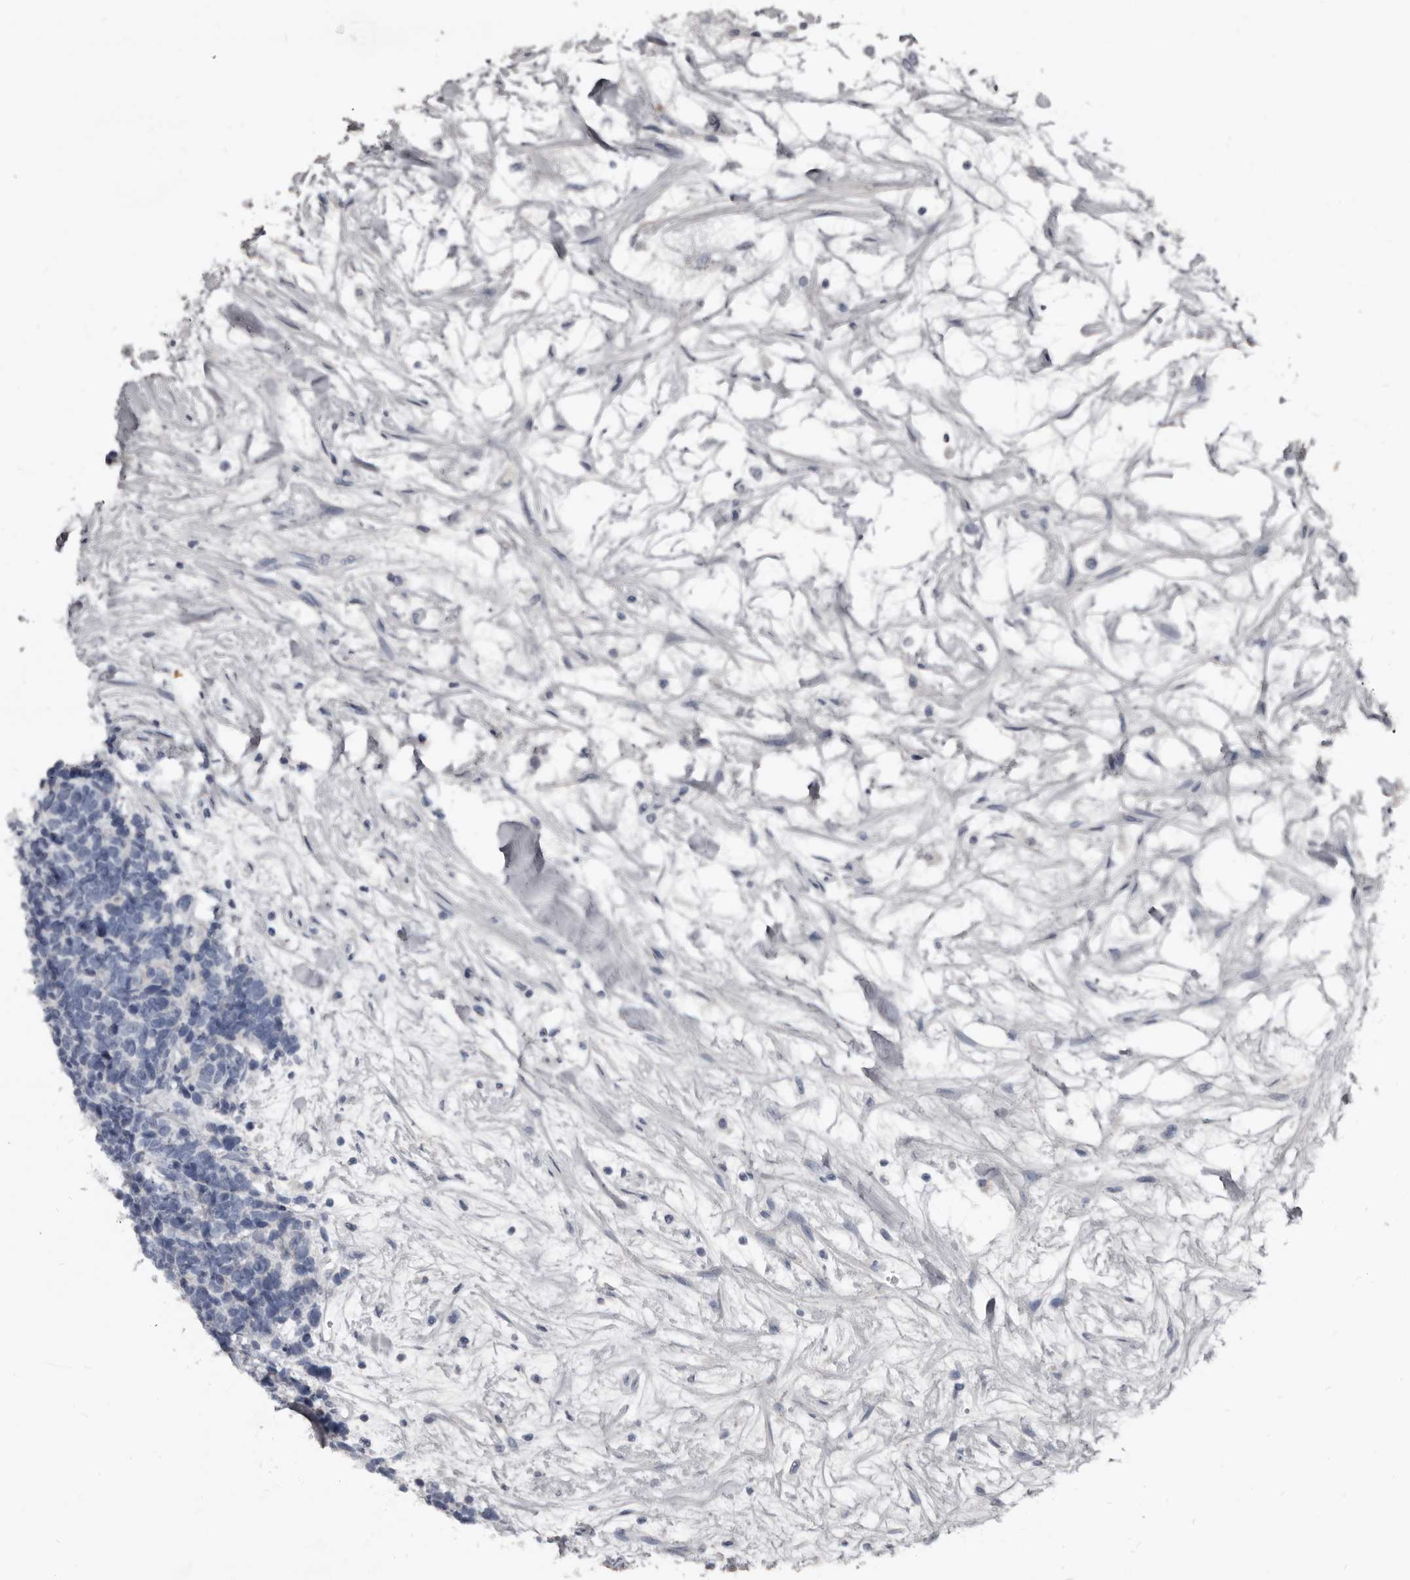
{"staining": {"intensity": "negative", "quantity": "none", "location": "none"}, "tissue": "carcinoid", "cell_type": "Tumor cells", "image_type": "cancer", "snomed": [{"axis": "morphology", "description": "Carcinoma, NOS"}, {"axis": "morphology", "description": "Carcinoid, malignant, NOS"}, {"axis": "topography", "description": "Urinary bladder"}], "caption": "The photomicrograph exhibits no staining of tumor cells in carcinoid. (DAB (3,3'-diaminobenzidine) immunohistochemistry, high magnification).", "gene": "GREB1", "patient": {"sex": "male", "age": 57}}